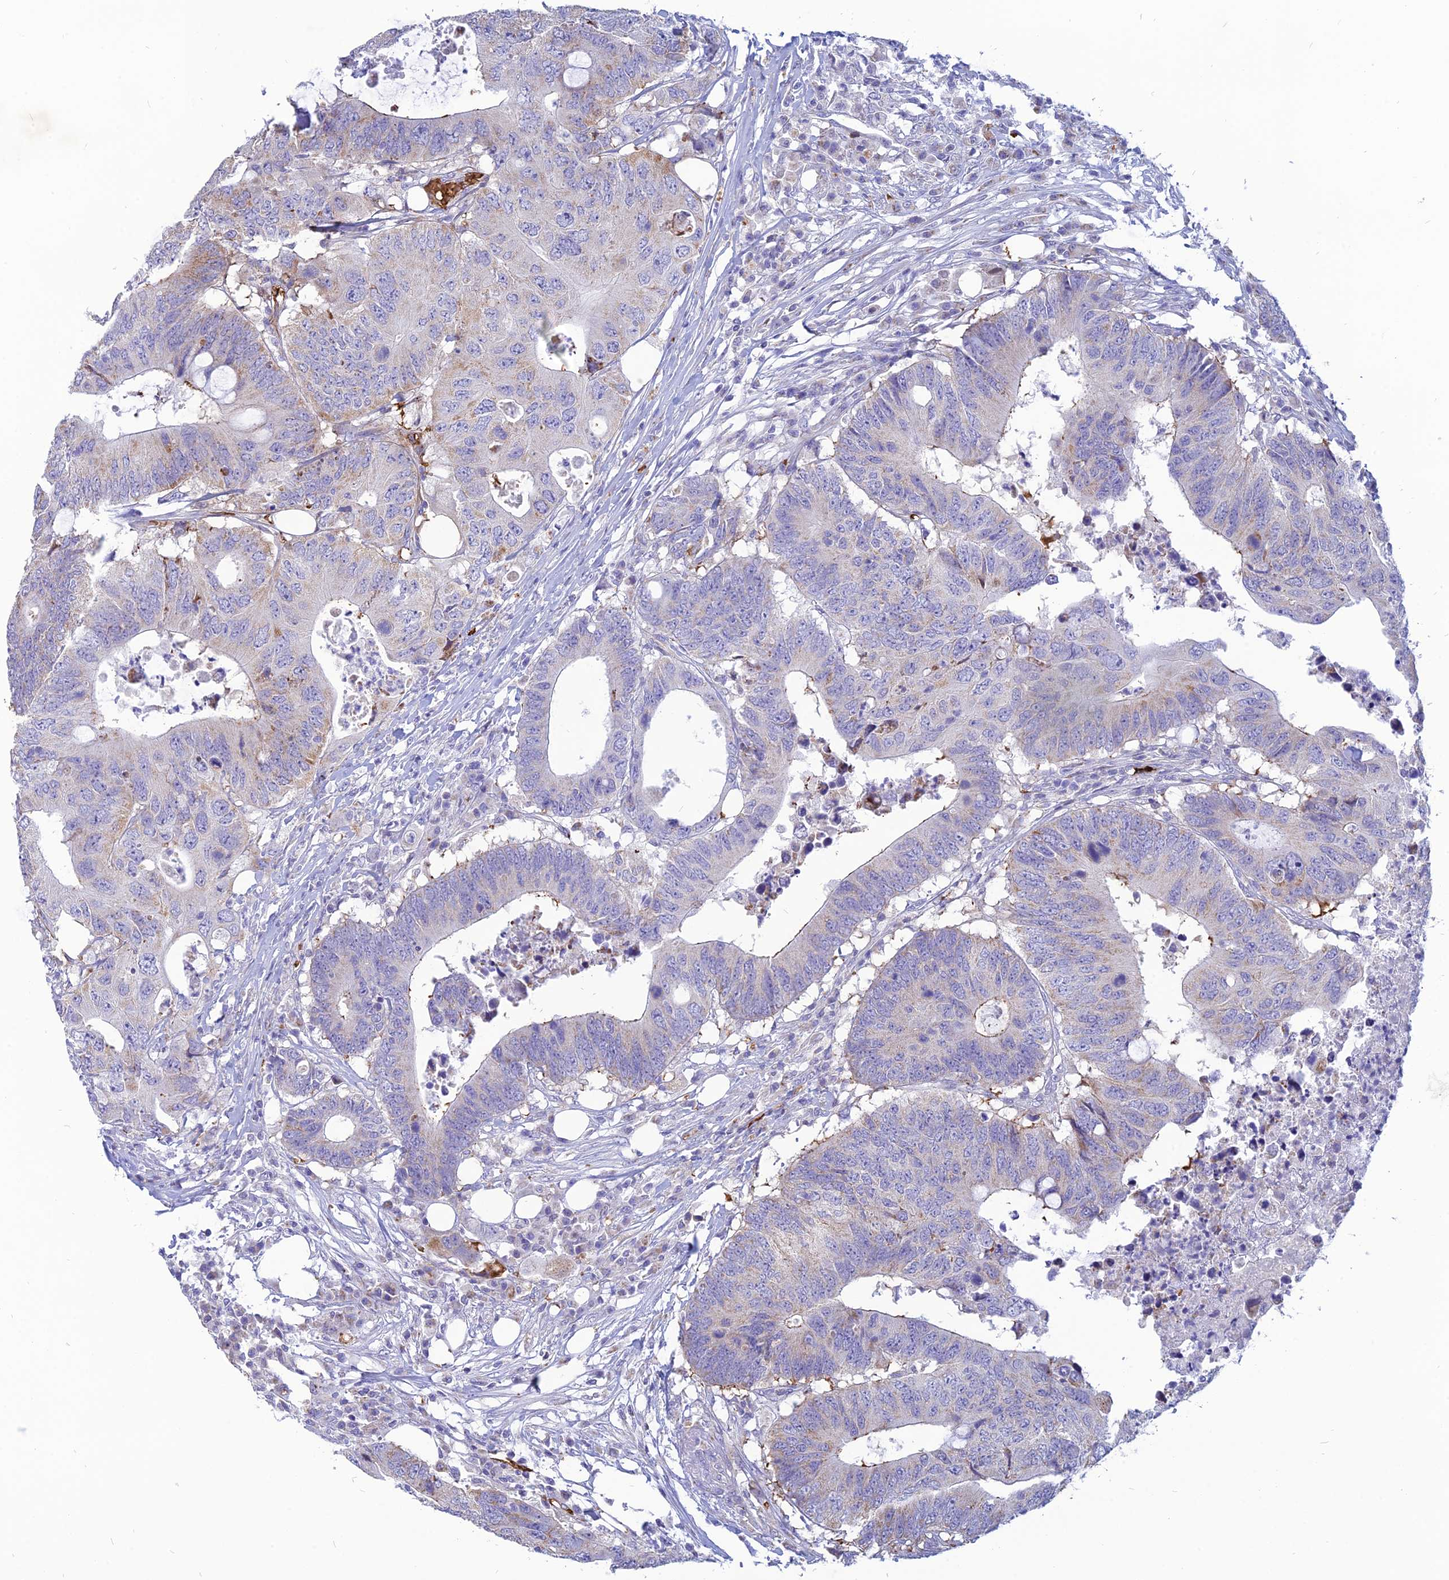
{"staining": {"intensity": "negative", "quantity": "none", "location": "none"}, "tissue": "colorectal cancer", "cell_type": "Tumor cells", "image_type": "cancer", "snomed": [{"axis": "morphology", "description": "Adenocarcinoma, NOS"}, {"axis": "topography", "description": "Colon"}], "caption": "A photomicrograph of human colorectal cancer (adenocarcinoma) is negative for staining in tumor cells.", "gene": "HHAT", "patient": {"sex": "male", "age": 71}}